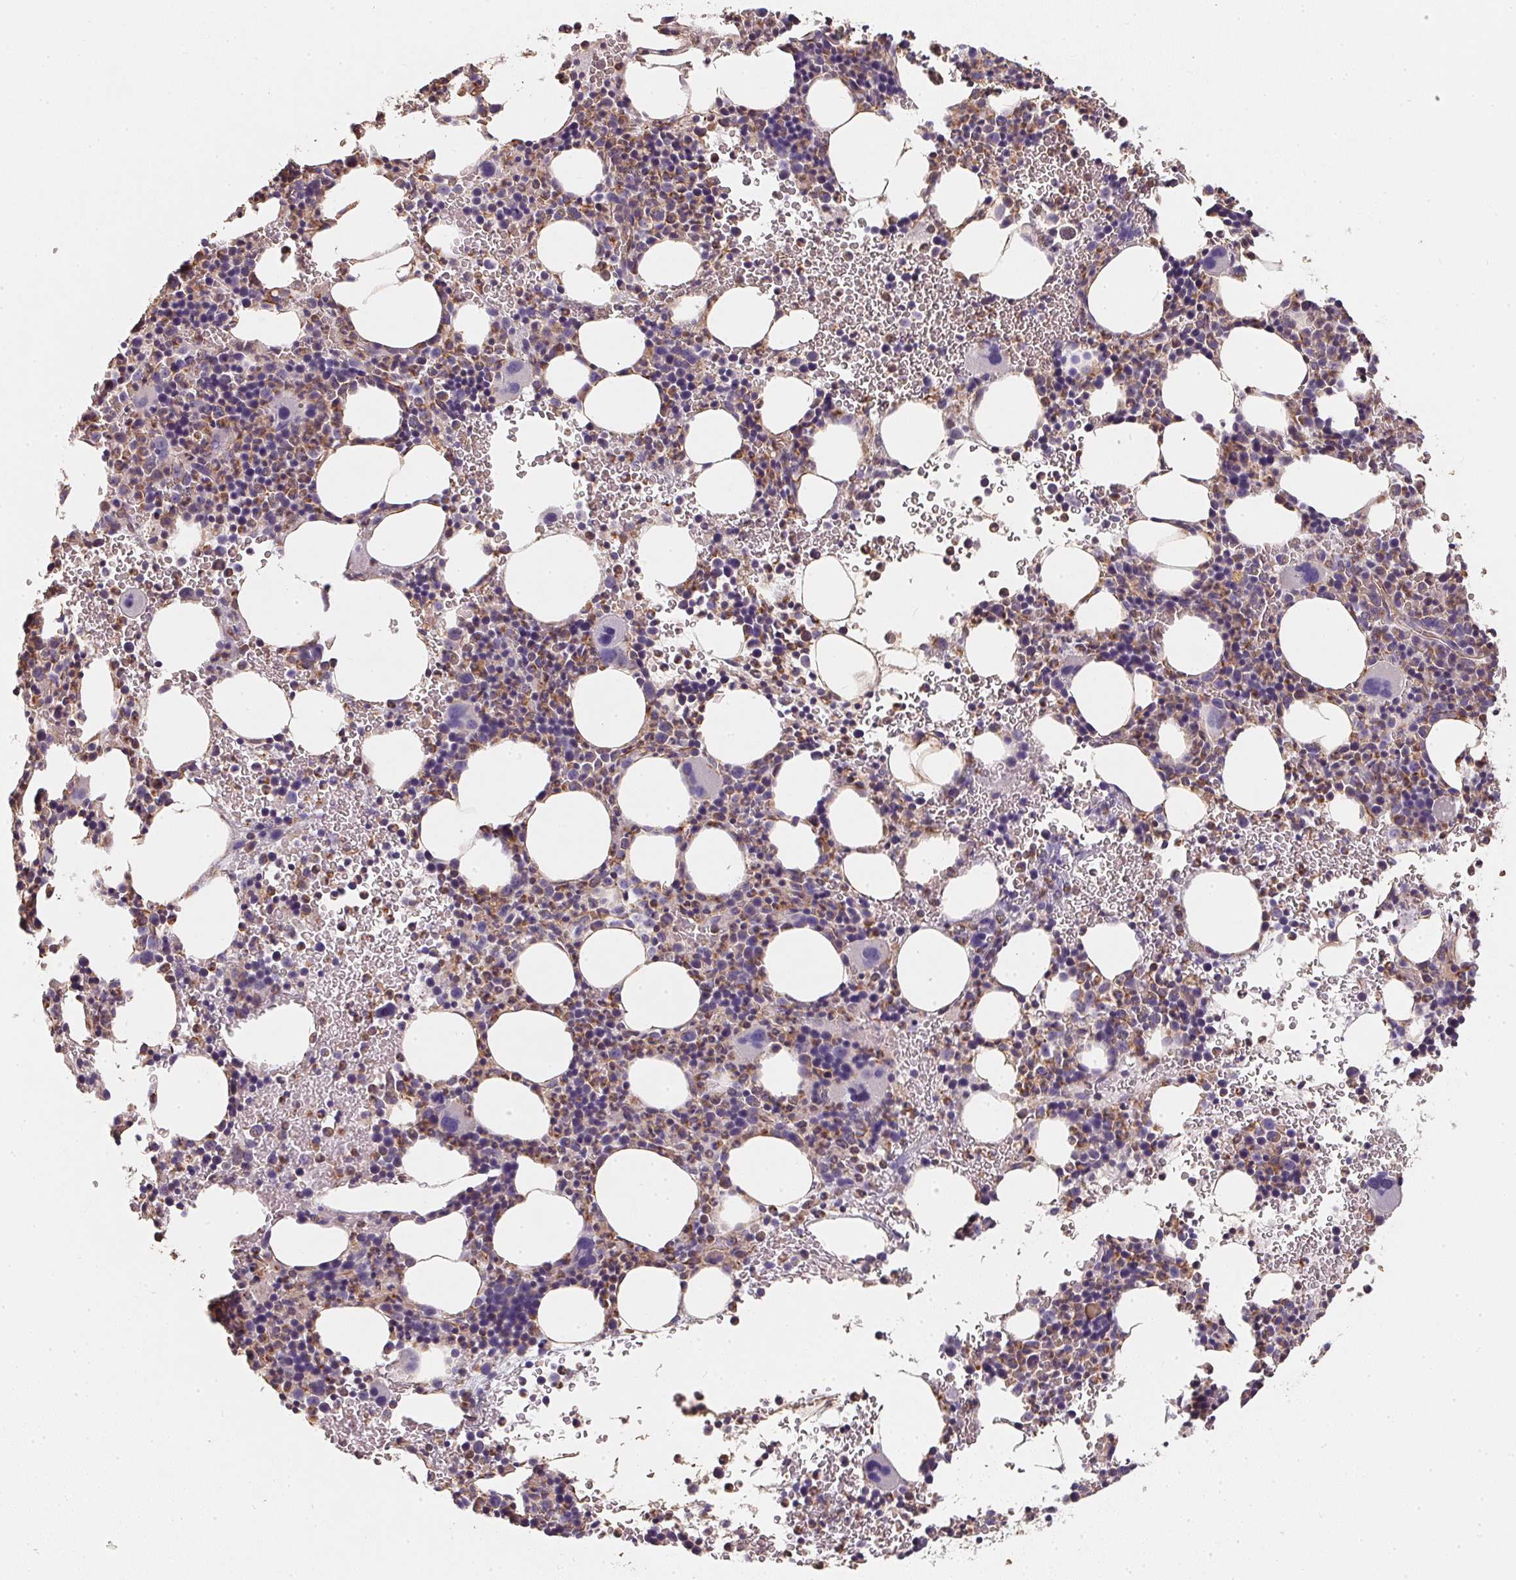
{"staining": {"intensity": "moderate", "quantity": "25%-75%", "location": "cytoplasmic/membranous"}, "tissue": "bone marrow", "cell_type": "Hematopoietic cells", "image_type": "normal", "snomed": [{"axis": "morphology", "description": "Normal tissue, NOS"}, {"axis": "topography", "description": "Bone marrow"}], "caption": "Bone marrow stained with DAB immunohistochemistry (IHC) demonstrates medium levels of moderate cytoplasmic/membranous expression in about 25%-75% of hematopoietic cells.", "gene": "TBKBP1", "patient": {"sex": "male", "age": 63}}